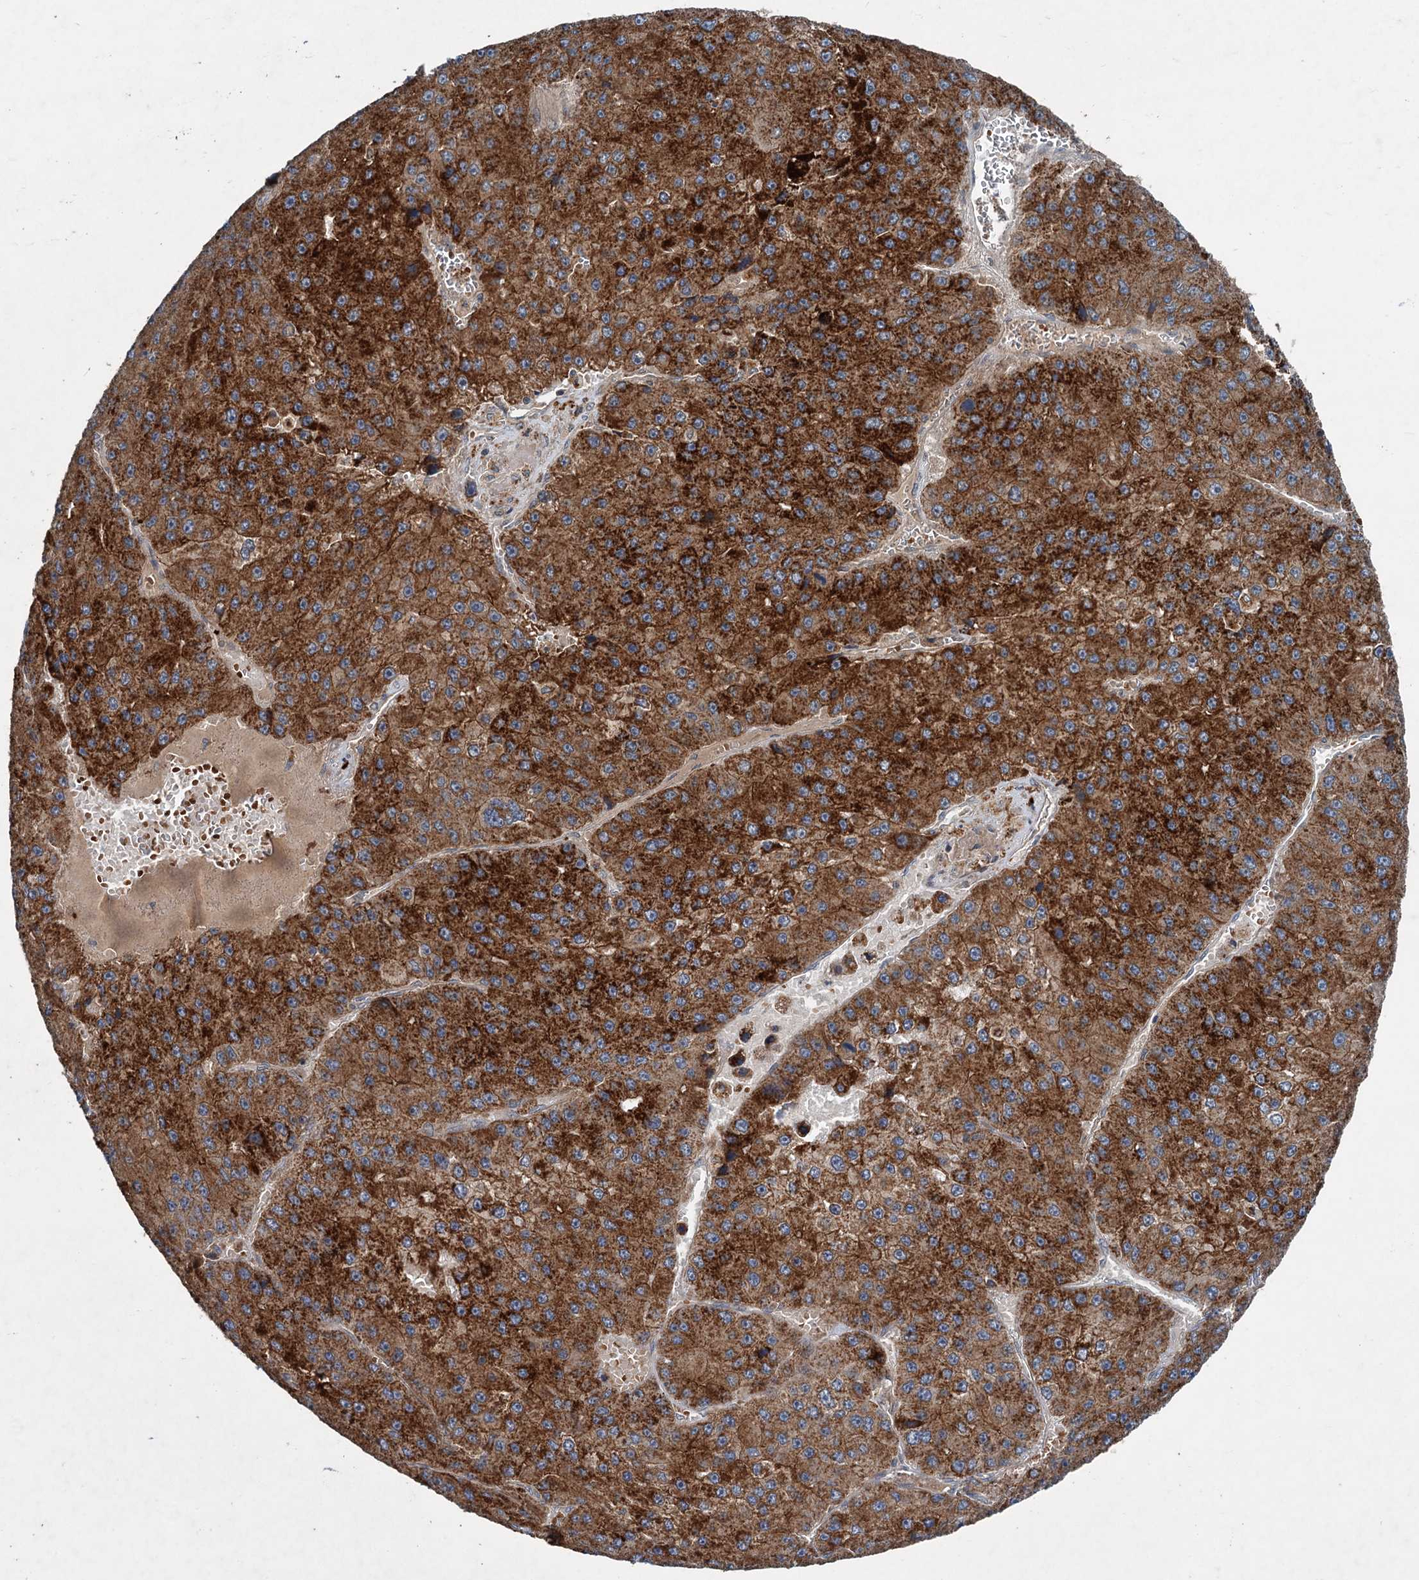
{"staining": {"intensity": "strong", "quantity": ">75%", "location": "cytoplasmic/membranous"}, "tissue": "liver cancer", "cell_type": "Tumor cells", "image_type": "cancer", "snomed": [{"axis": "morphology", "description": "Carcinoma, Hepatocellular, NOS"}, {"axis": "topography", "description": "Liver"}], "caption": "Liver hepatocellular carcinoma stained for a protein demonstrates strong cytoplasmic/membranous positivity in tumor cells.", "gene": "N4BP2L2", "patient": {"sex": "female", "age": 73}}